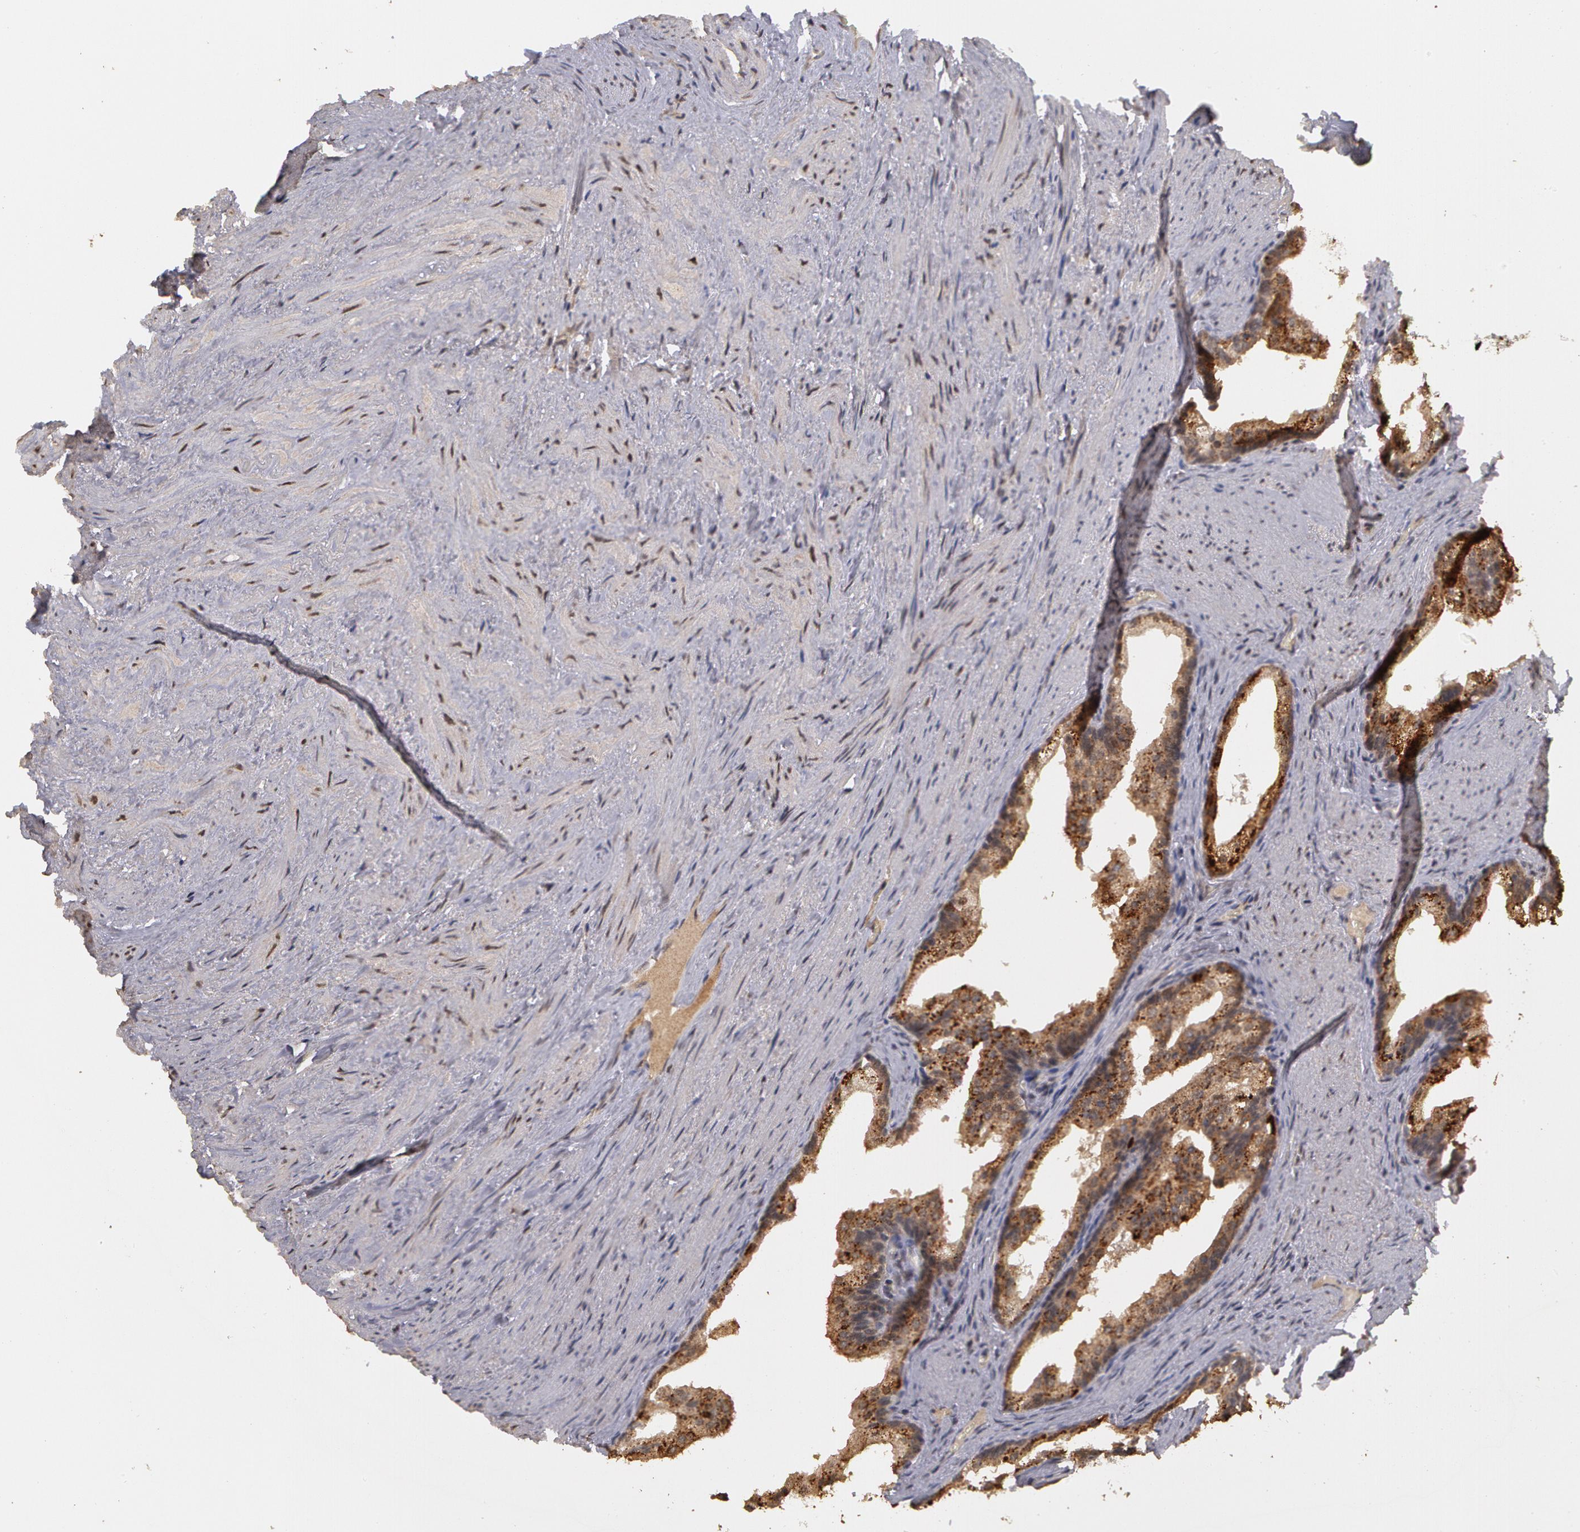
{"staining": {"intensity": "strong", "quantity": ">75%", "location": "cytoplasmic/membranous"}, "tissue": "prostate cancer", "cell_type": "Tumor cells", "image_type": "cancer", "snomed": [{"axis": "morphology", "description": "Adenocarcinoma, Medium grade"}, {"axis": "topography", "description": "Prostate"}], "caption": "A histopathology image of human adenocarcinoma (medium-grade) (prostate) stained for a protein exhibits strong cytoplasmic/membranous brown staining in tumor cells.", "gene": "GLIS1", "patient": {"sex": "male", "age": 60}}